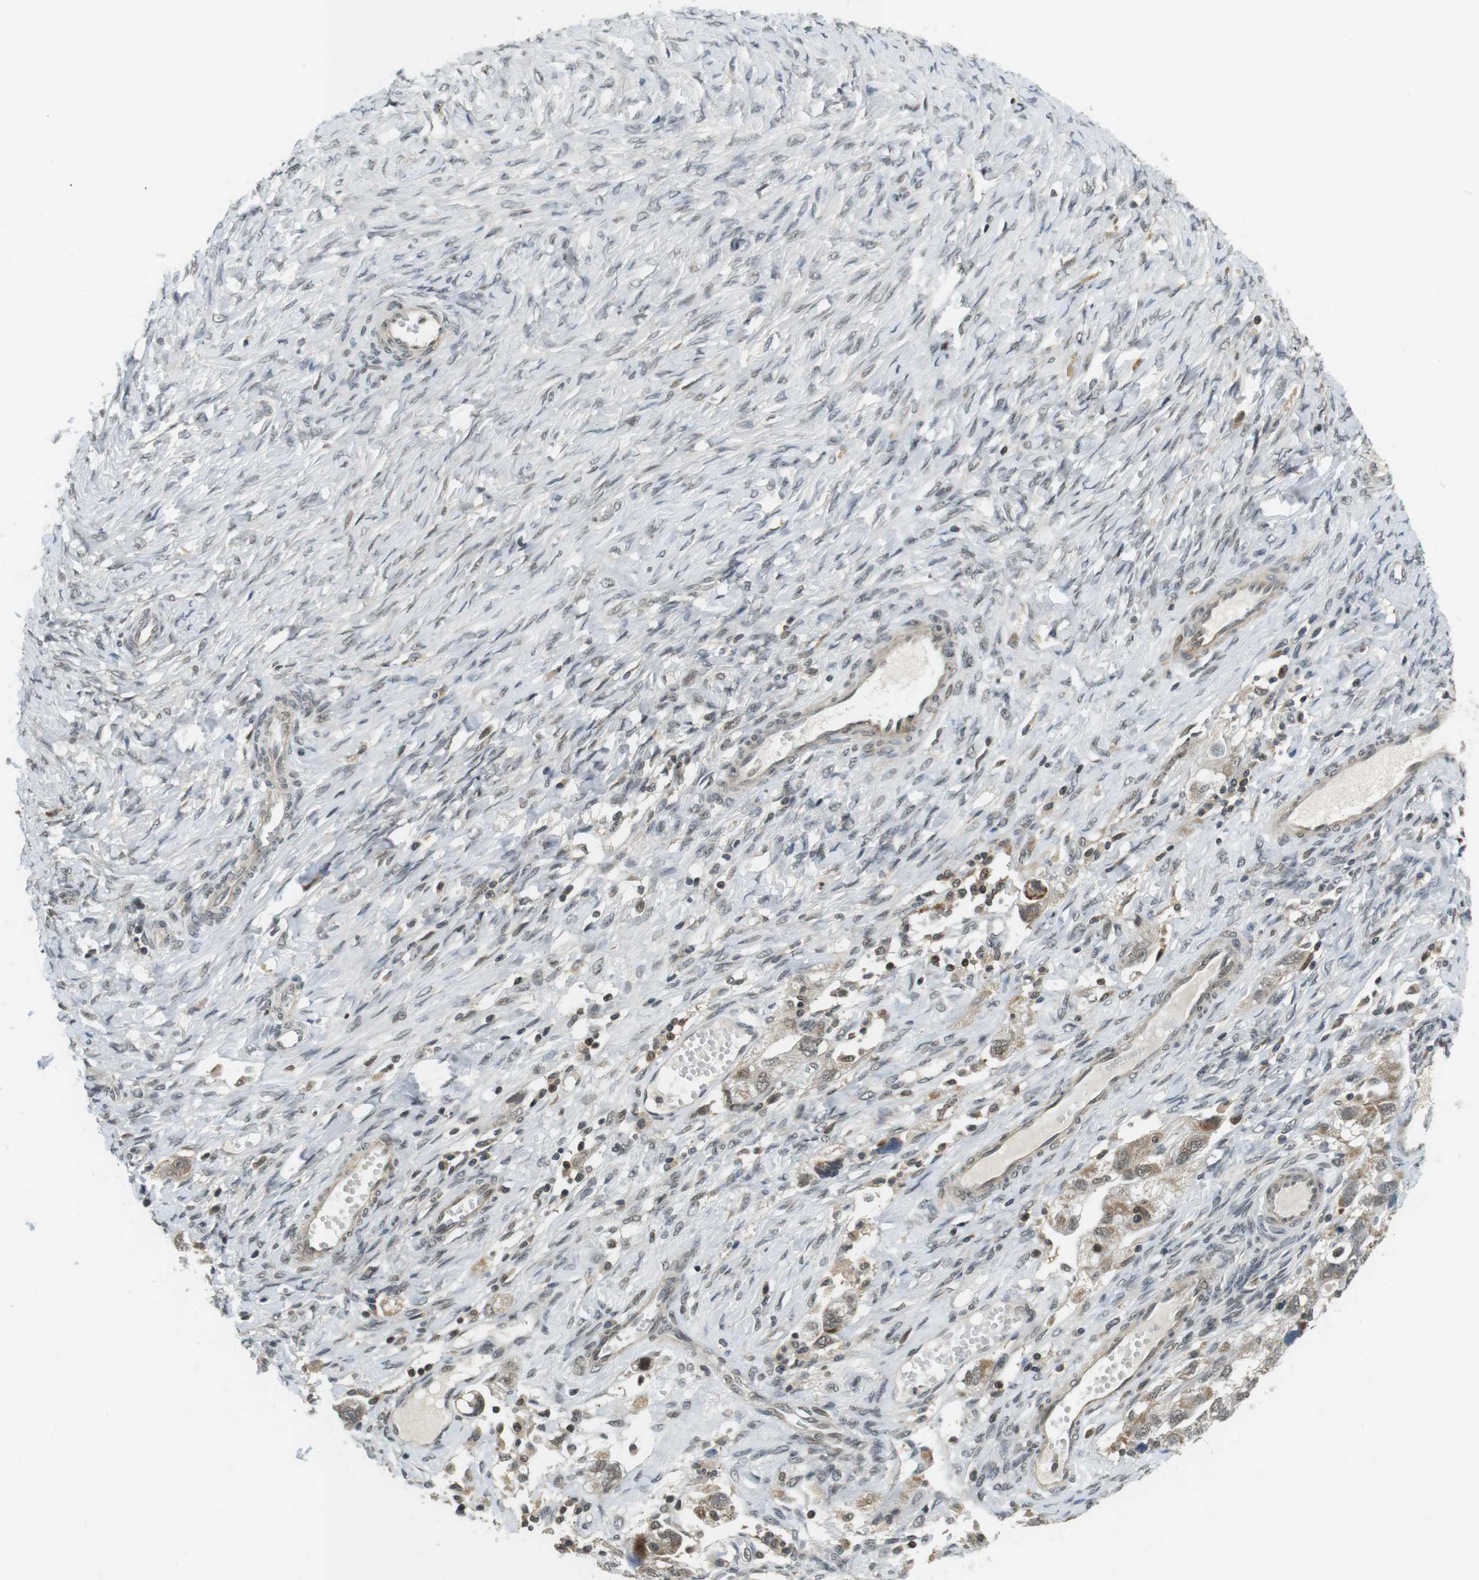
{"staining": {"intensity": "moderate", "quantity": ">75%", "location": "cytoplasmic/membranous,nuclear"}, "tissue": "ovarian cancer", "cell_type": "Tumor cells", "image_type": "cancer", "snomed": [{"axis": "morphology", "description": "Carcinoma, NOS"}, {"axis": "morphology", "description": "Cystadenocarcinoma, serous, NOS"}, {"axis": "topography", "description": "Ovary"}], "caption": "Tumor cells exhibit medium levels of moderate cytoplasmic/membranous and nuclear staining in approximately >75% of cells in serous cystadenocarcinoma (ovarian). (DAB = brown stain, brightfield microscopy at high magnification).", "gene": "BRD4", "patient": {"sex": "female", "age": 69}}